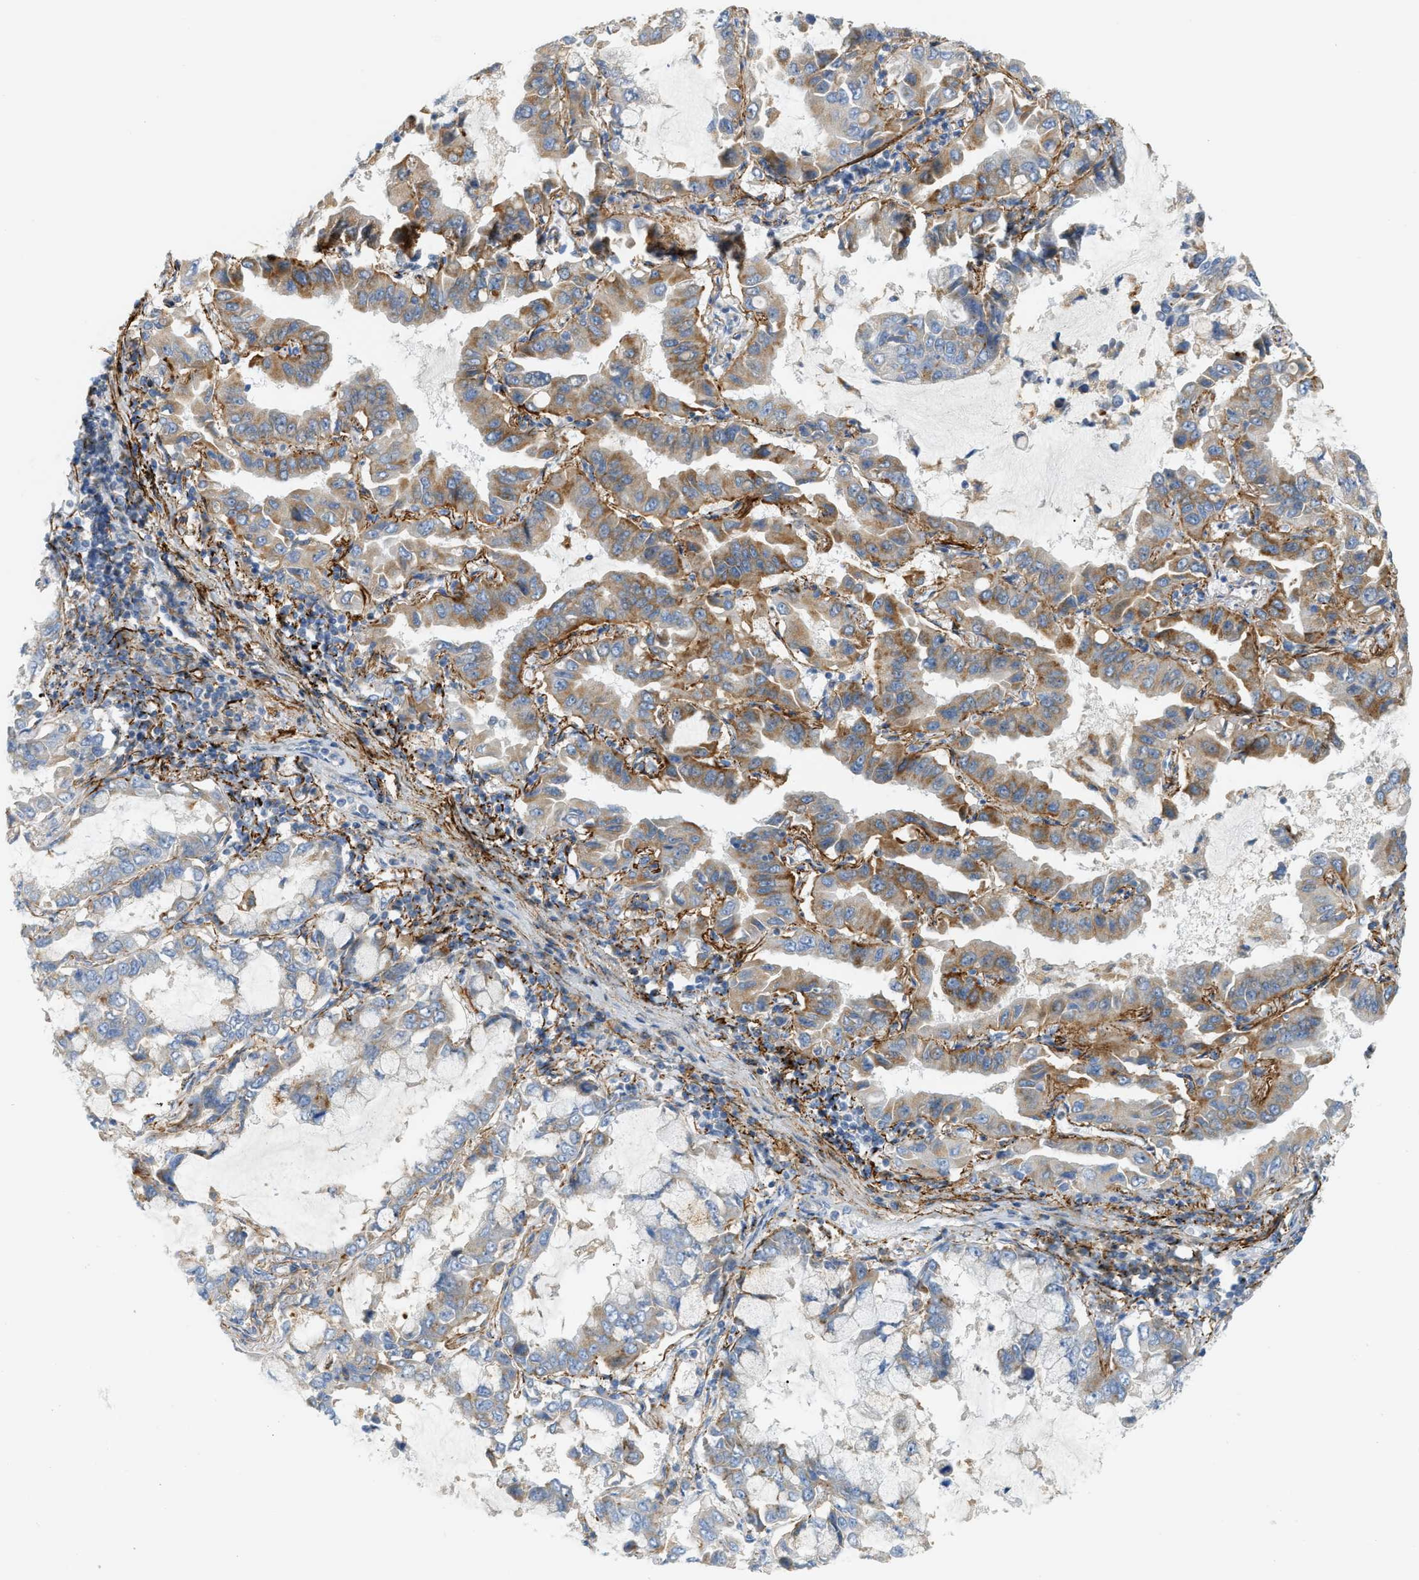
{"staining": {"intensity": "moderate", "quantity": ">75%", "location": "cytoplasmic/membranous"}, "tissue": "lung cancer", "cell_type": "Tumor cells", "image_type": "cancer", "snomed": [{"axis": "morphology", "description": "Adenocarcinoma, NOS"}, {"axis": "topography", "description": "Lung"}], "caption": "Moderate cytoplasmic/membranous expression is present in approximately >75% of tumor cells in lung cancer. (Brightfield microscopy of DAB IHC at high magnification).", "gene": "LMBRD1", "patient": {"sex": "male", "age": 64}}